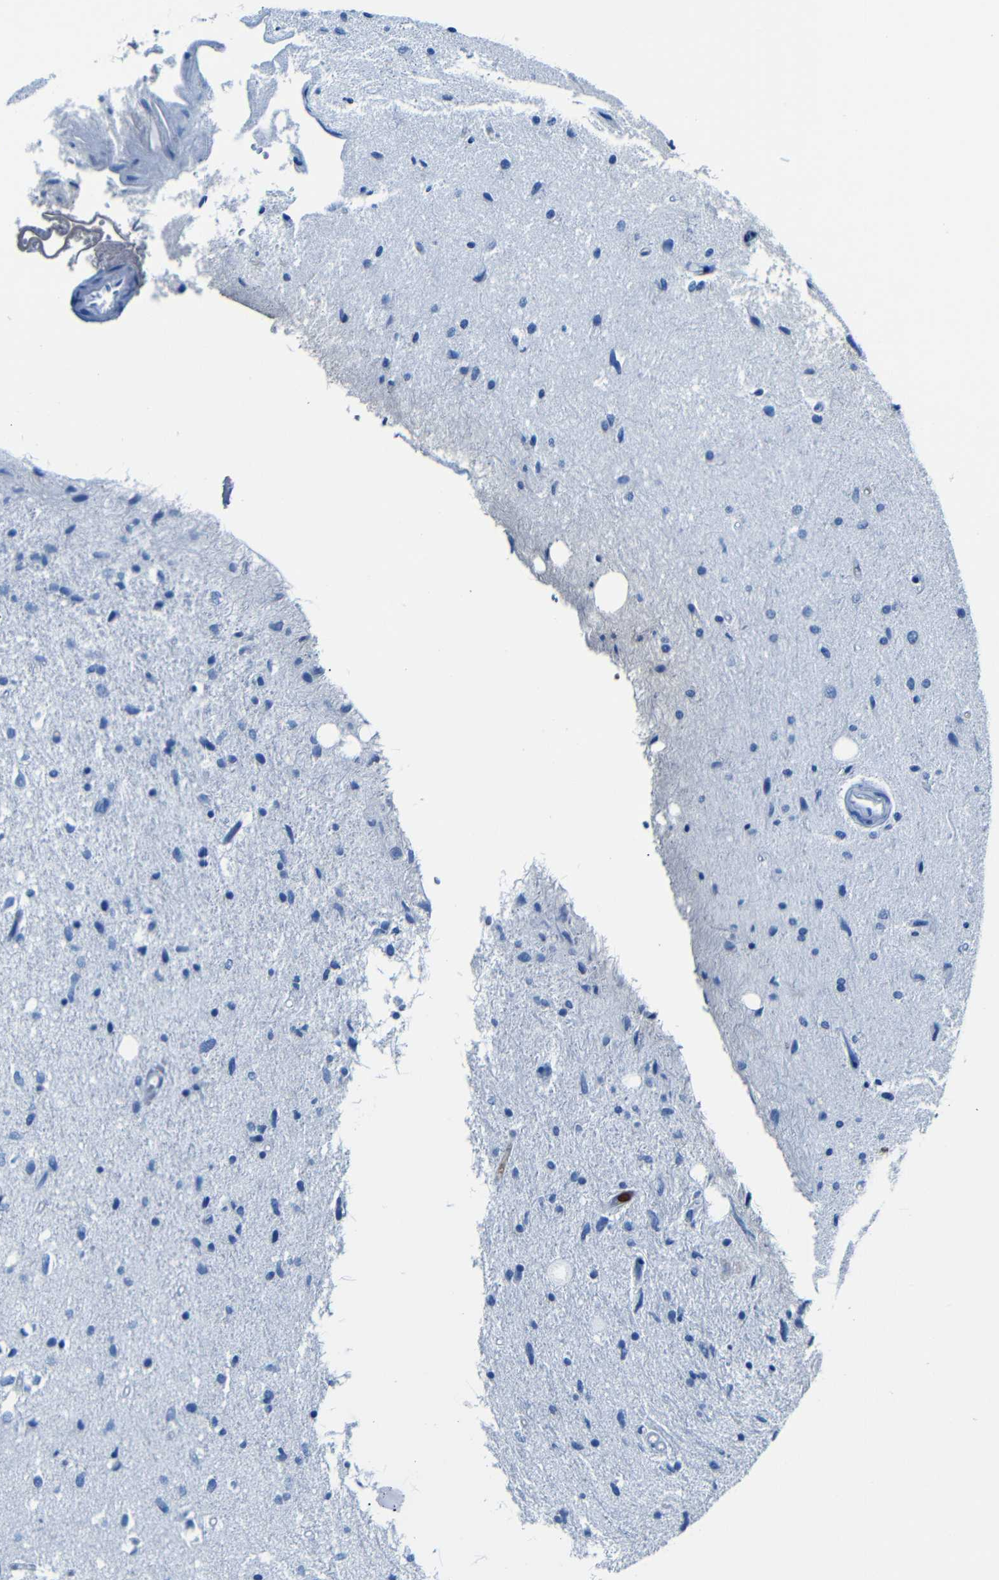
{"staining": {"intensity": "negative", "quantity": "none", "location": "none"}, "tissue": "glioma", "cell_type": "Tumor cells", "image_type": "cancer", "snomed": [{"axis": "morphology", "description": "Glioma, malignant, Low grade"}, {"axis": "topography", "description": "Brain"}], "caption": "The photomicrograph exhibits no significant expression in tumor cells of glioma.", "gene": "SERPINA1", "patient": {"sex": "male", "age": 77}}